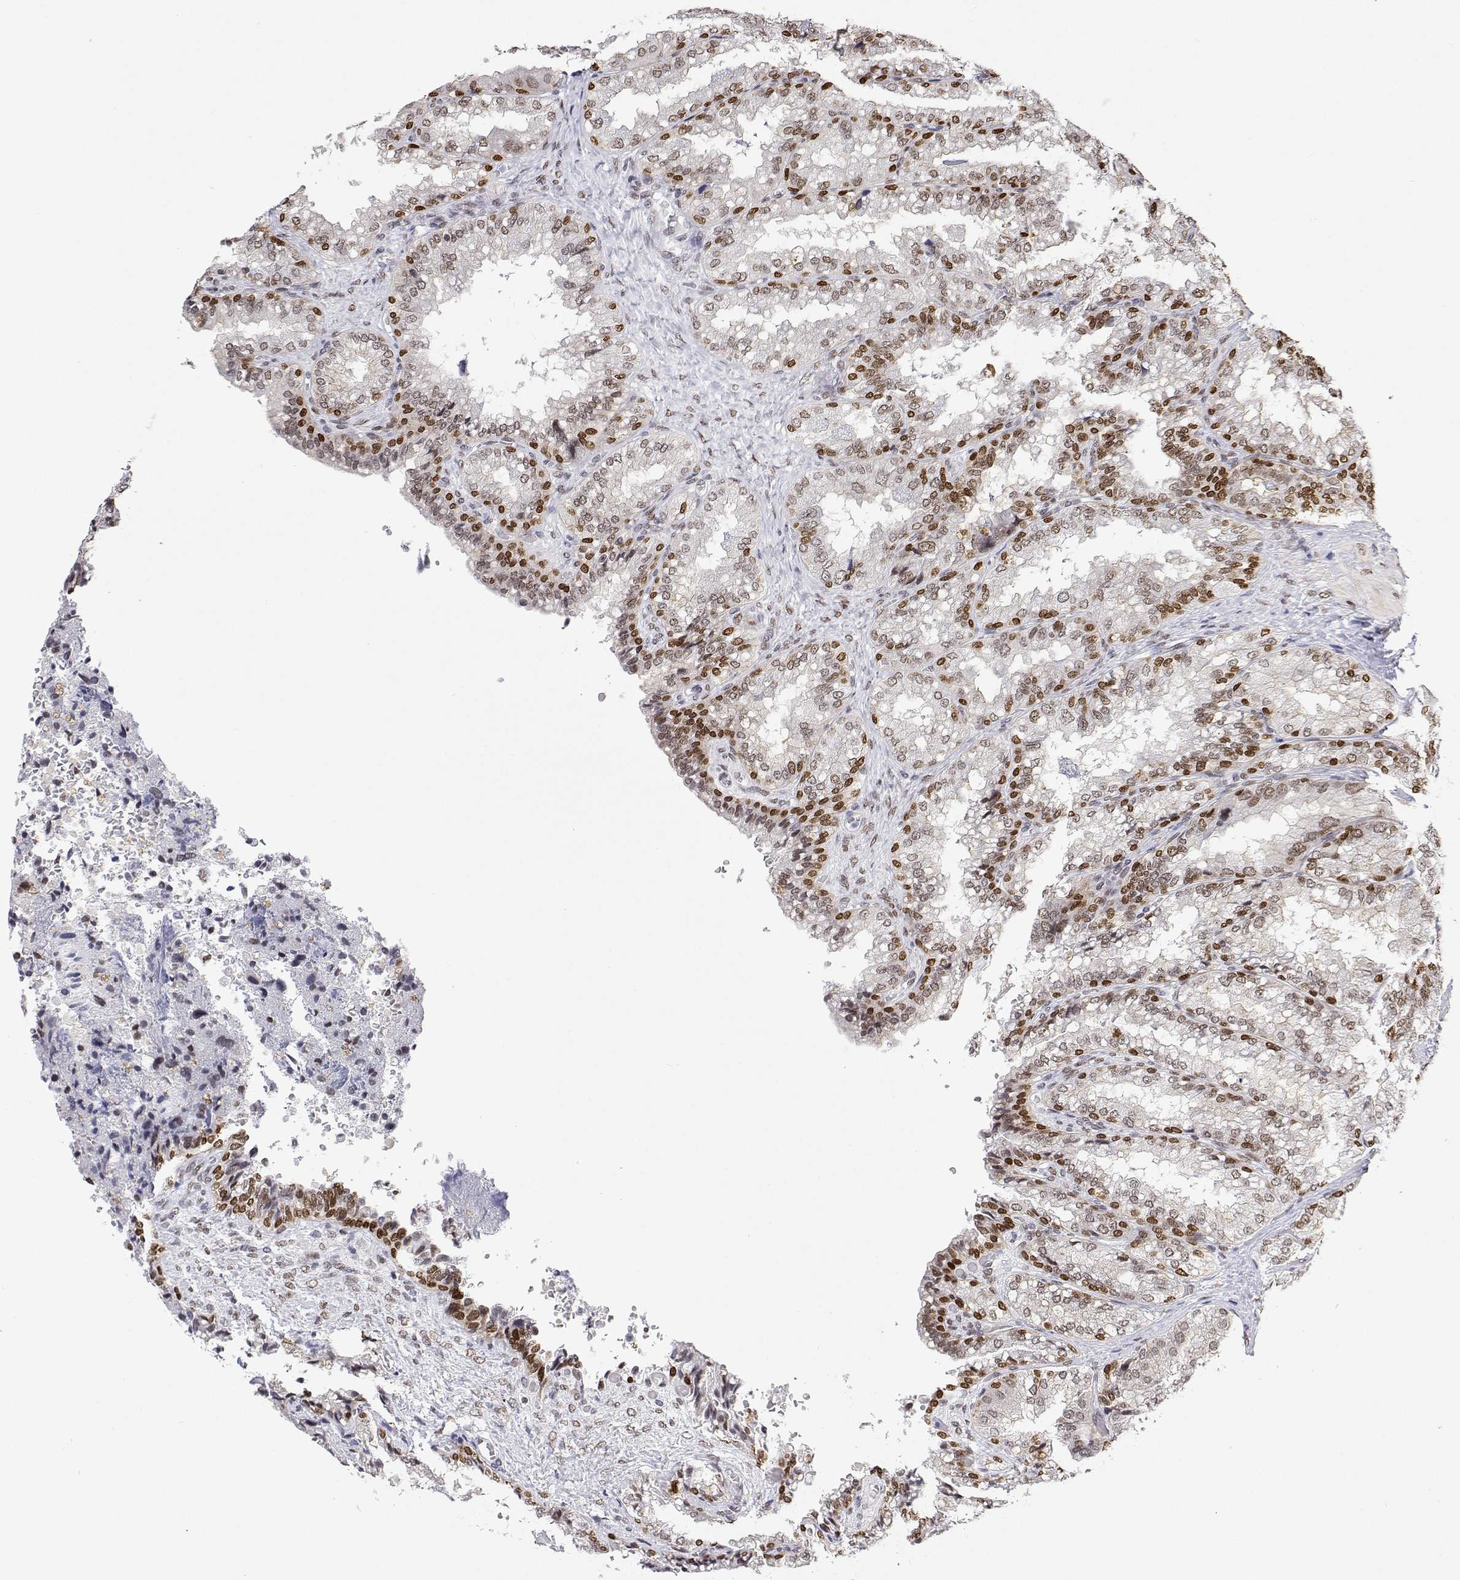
{"staining": {"intensity": "strong", "quantity": ">75%", "location": "nuclear"}, "tissue": "seminal vesicle", "cell_type": "Glandular cells", "image_type": "normal", "snomed": [{"axis": "morphology", "description": "Normal tissue, NOS"}, {"axis": "topography", "description": "Seminal veicle"}], "caption": "Seminal vesicle stained with DAB immunohistochemistry displays high levels of strong nuclear expression in approximately >75% of glandular cells. (DAB = brown stain, brightfield microscopy at high magnification).", "gene": "XPC", "patient": {"sex": "male", "age": 57}}